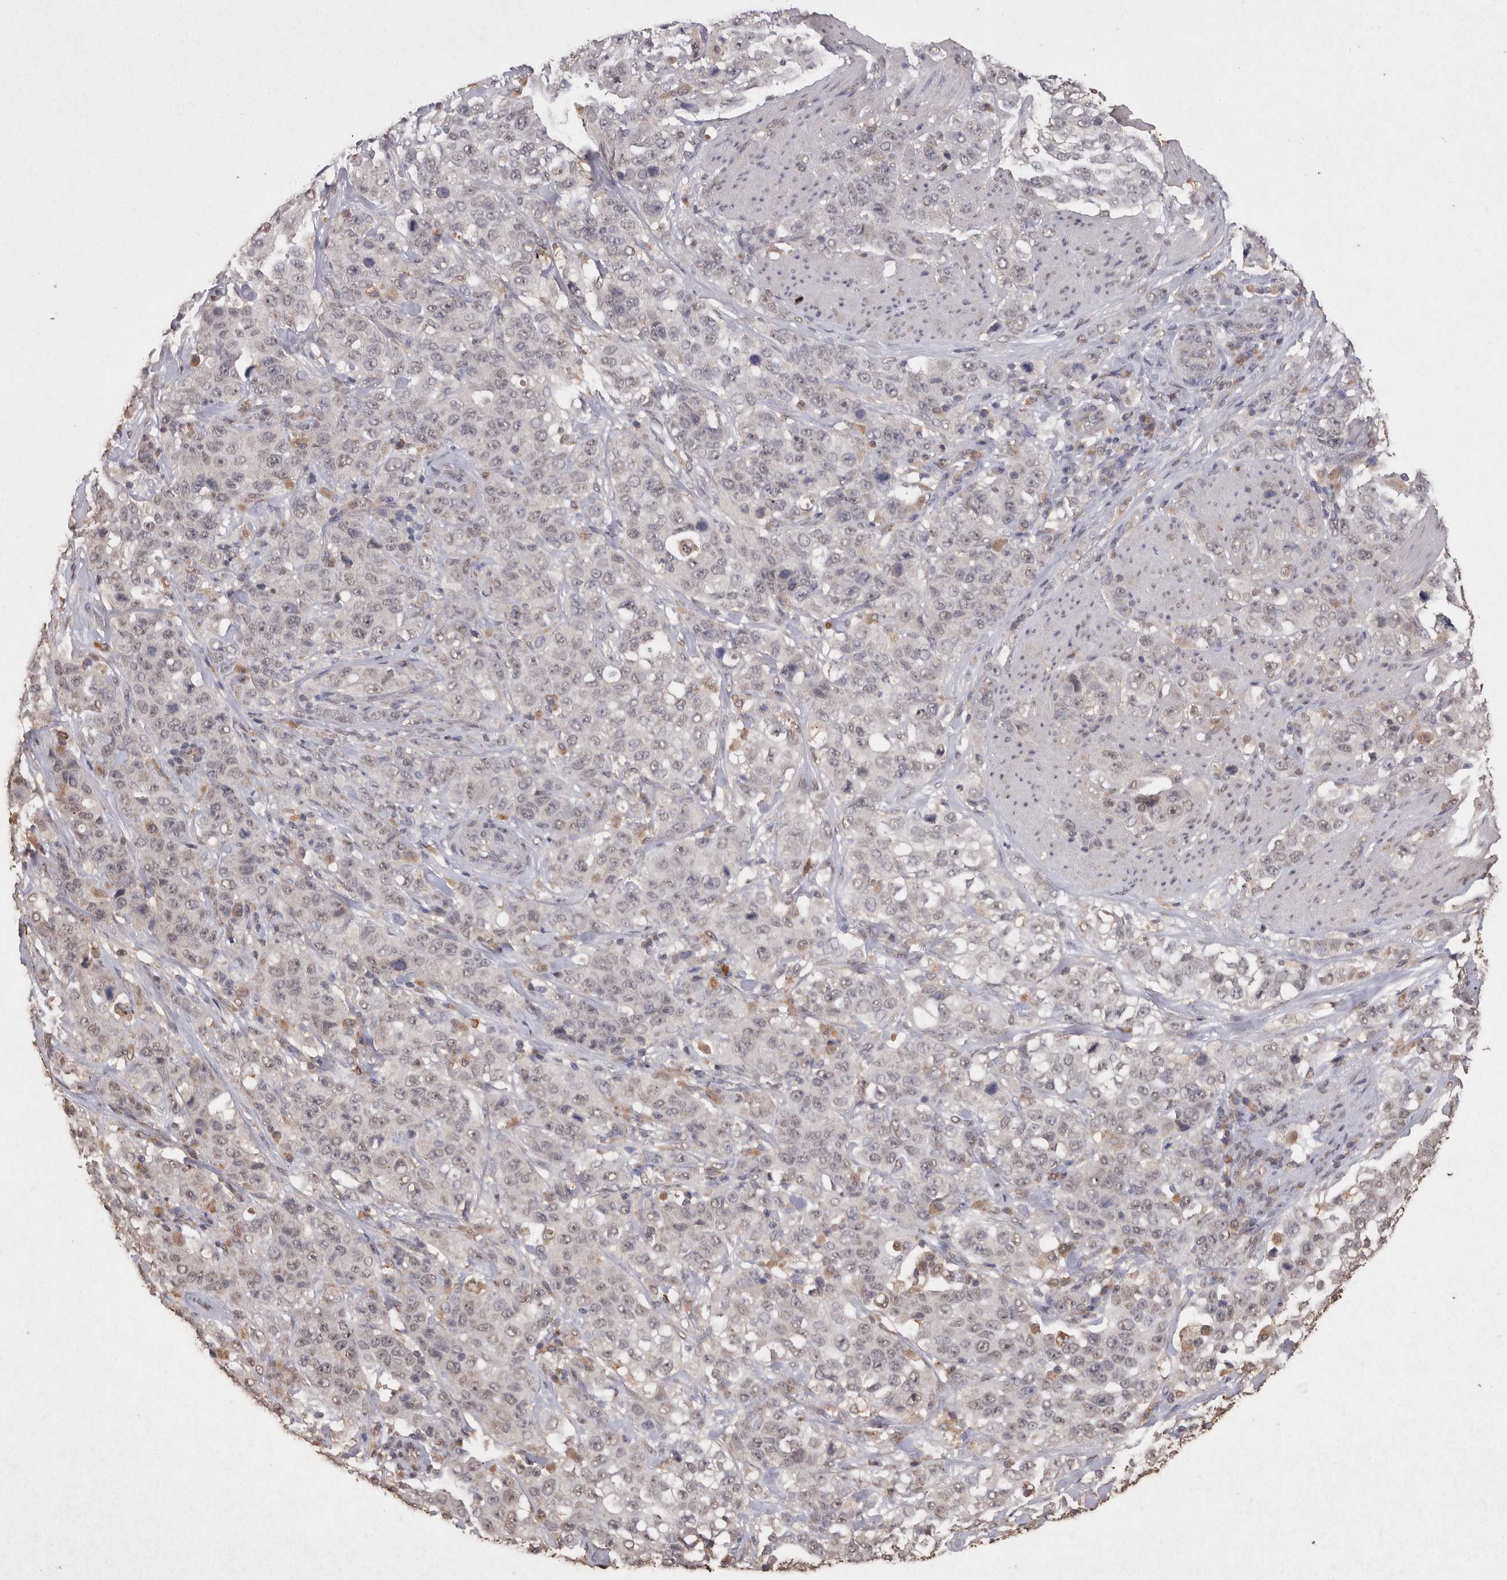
{"staining": {"intensity": "negative", "quantity": "none", "location": "none"}, "tissue": "stomach cancer", "cell_type": "Tumor cells", "image_type": "cancer", "snomed": [{"axis": "morphology", "description": "Adenocarcinoma, NOS"}, {"axis": "topography", "description": "Stomach"}], "caption": "Immunohistochemistry micrograph of neoplastic tissue: human stomach cancer stained with DAB demonstrates no significant protein expression in tumor cells. Brightfield microscopy of IHC stained with DAB (brown) and hematoxylin (blue), captured at high magnification.", "gene": "GRK5", "patient": {"sex": "male", "age": 48}}